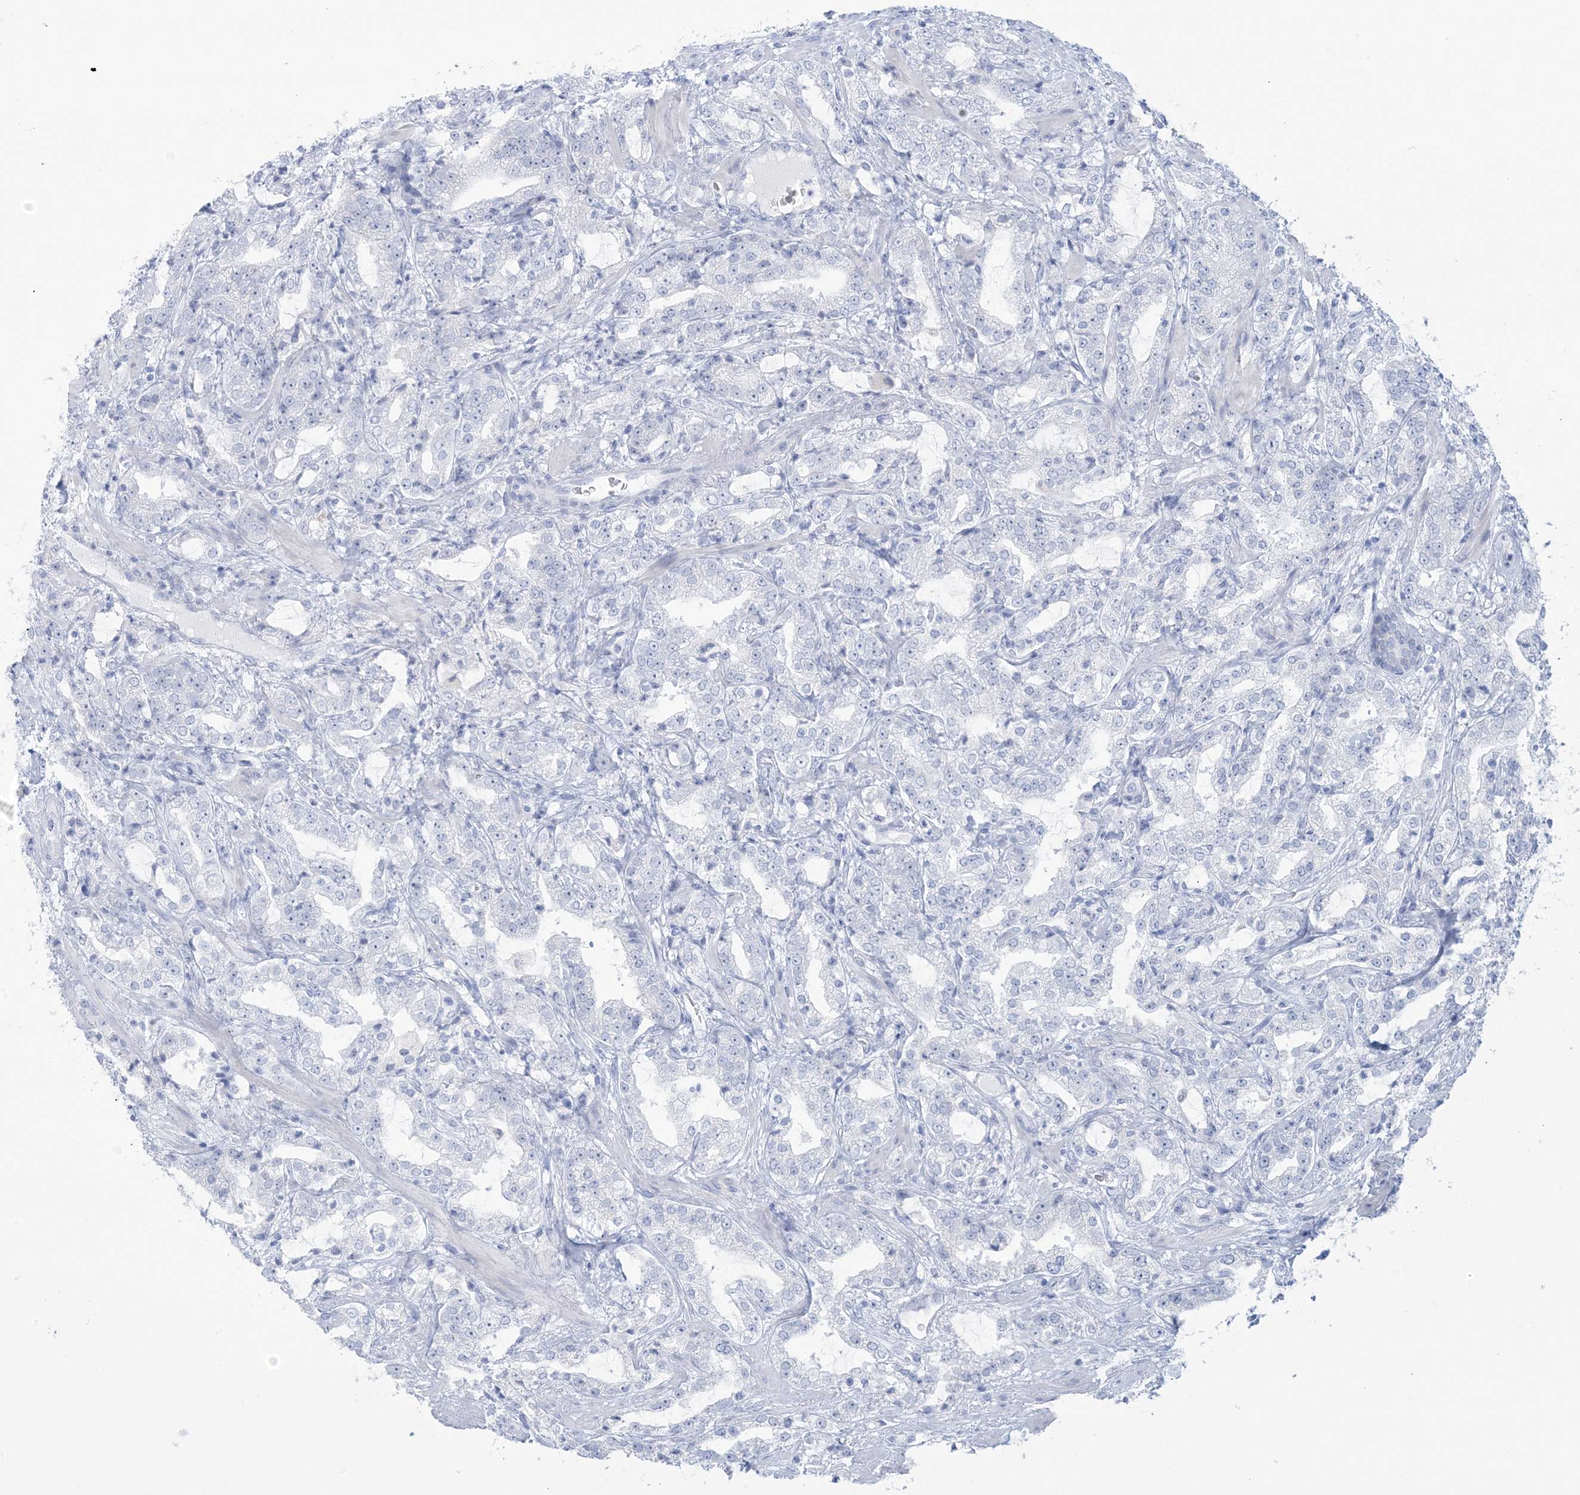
{"staining": {"intensity": "negative", "quantity": "none", "location": "none"}, "tissue": "prostate cancer", "cell_type": "Tumor cells", "image_type": "cancer", "snomed": [{"axis": "morphology", "description": "Adenocarcinoma, High grade"}, {"axis": "topography", "description": "Prostate"}], "caption": "Protein analysis of prostate cancer (adenocarcinoma (high-grade)) displays no significant expression in tumor cells.", "gene": "AGXT", "patient": {"sex": "male", "age": 64}}